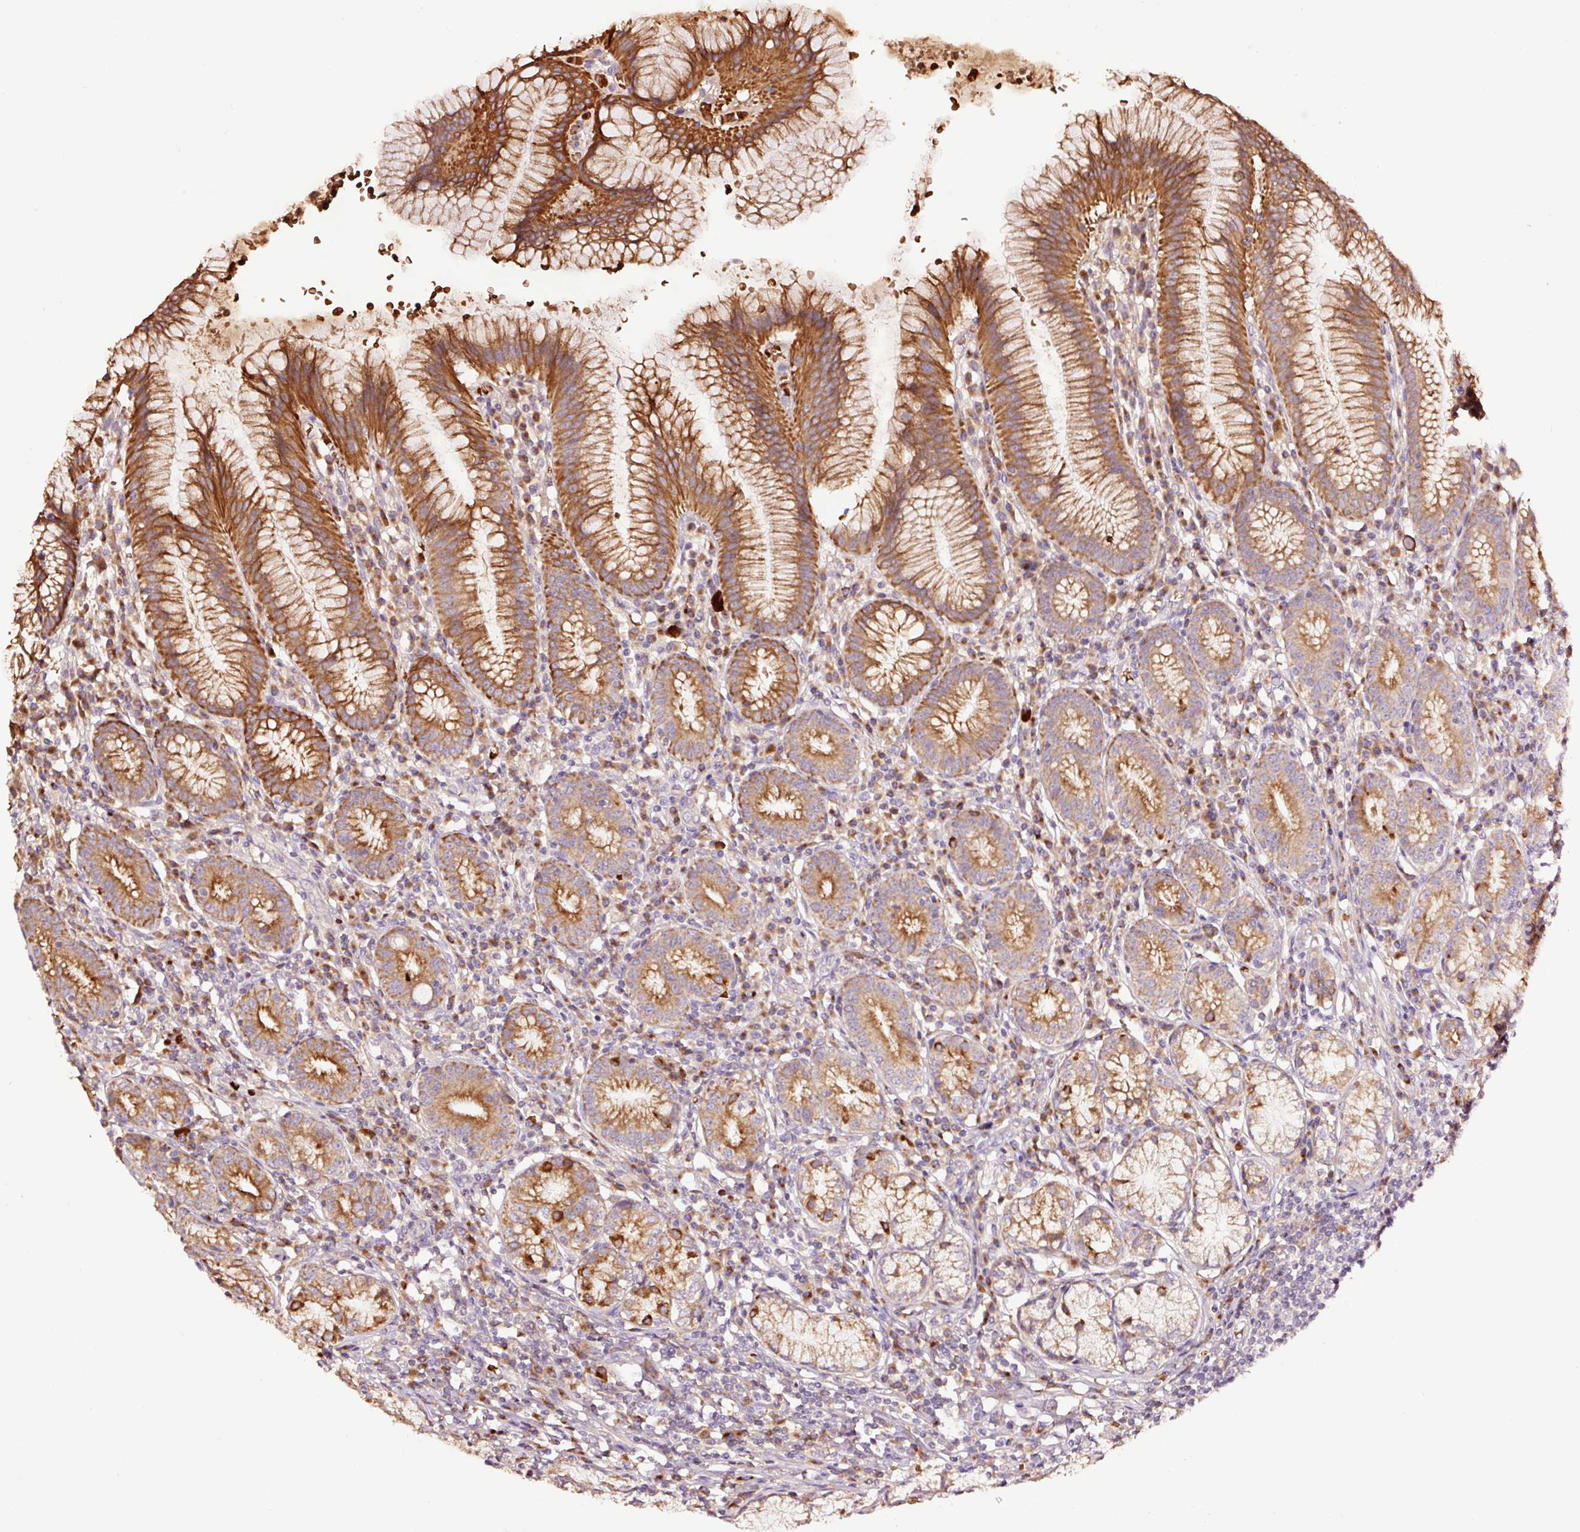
{"staining": {"intensity": "strong", "quantity": ">75%", "location": "cytoplasmic/membranous"}, "tissue": "stomach", "cell_type": "Glandular cells", "image_type": "normal", "snomed": [{"axis": "morphology", "description": "Normal tissue, NOS"}, {"axis": "topography", "description": "Stomach"}], "caption": "Benign stomach displays strong cytoplasmic/membranous expression in approximately >75% of glandular cells.", "gene": "PGLYRP2", "patient": {"sex": "male", "age": 55}}